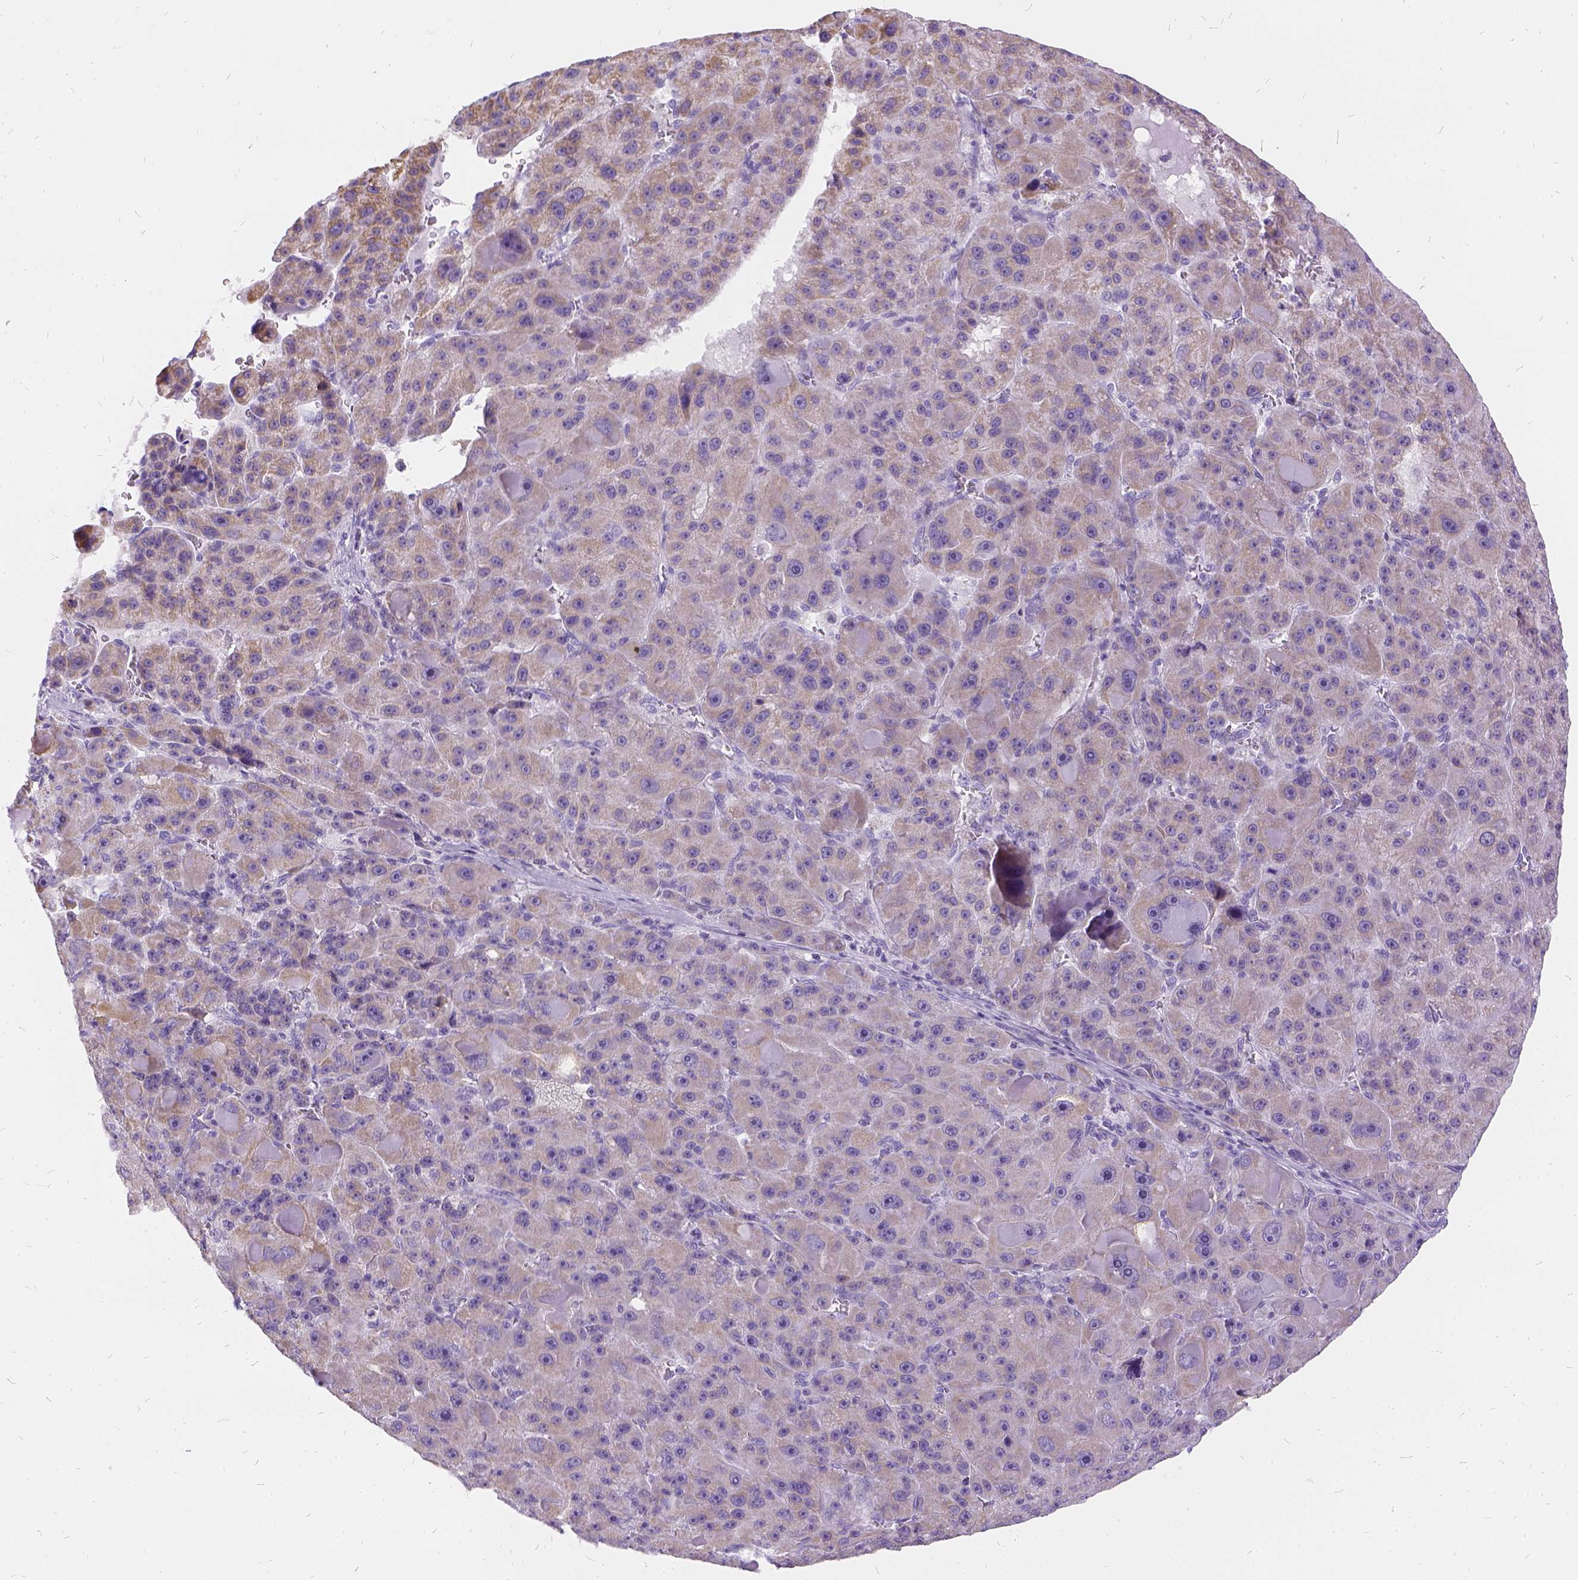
{"staining": {"intensity": "moderate", "quantity": ">75%", "location": "cytoplasmic/membranous"}, "tissue": "liver cancer", "cell_type": "Tumor cells", "image_type": "cancer", "snomed": [{"axis": "morphology", "description": "Carcinoma, Hepatocellular, NOS"}, {"axis": "topography", "description": "Liver"}], "caption": "Immunohistochemistry (IHC) histopathology image of neoplastic tissue: liver cancer (hepatocellular carcinoma) stained using immunohistochemistry (IHC) displays medium levels of moderate protein expression localized specifically in the cytoplasmic/membranous of tumor cells, appearing as a cytoplasmic/membranous brown color.", "gene": "FDX1", "patient": {"sex": "male", "age": 76}}